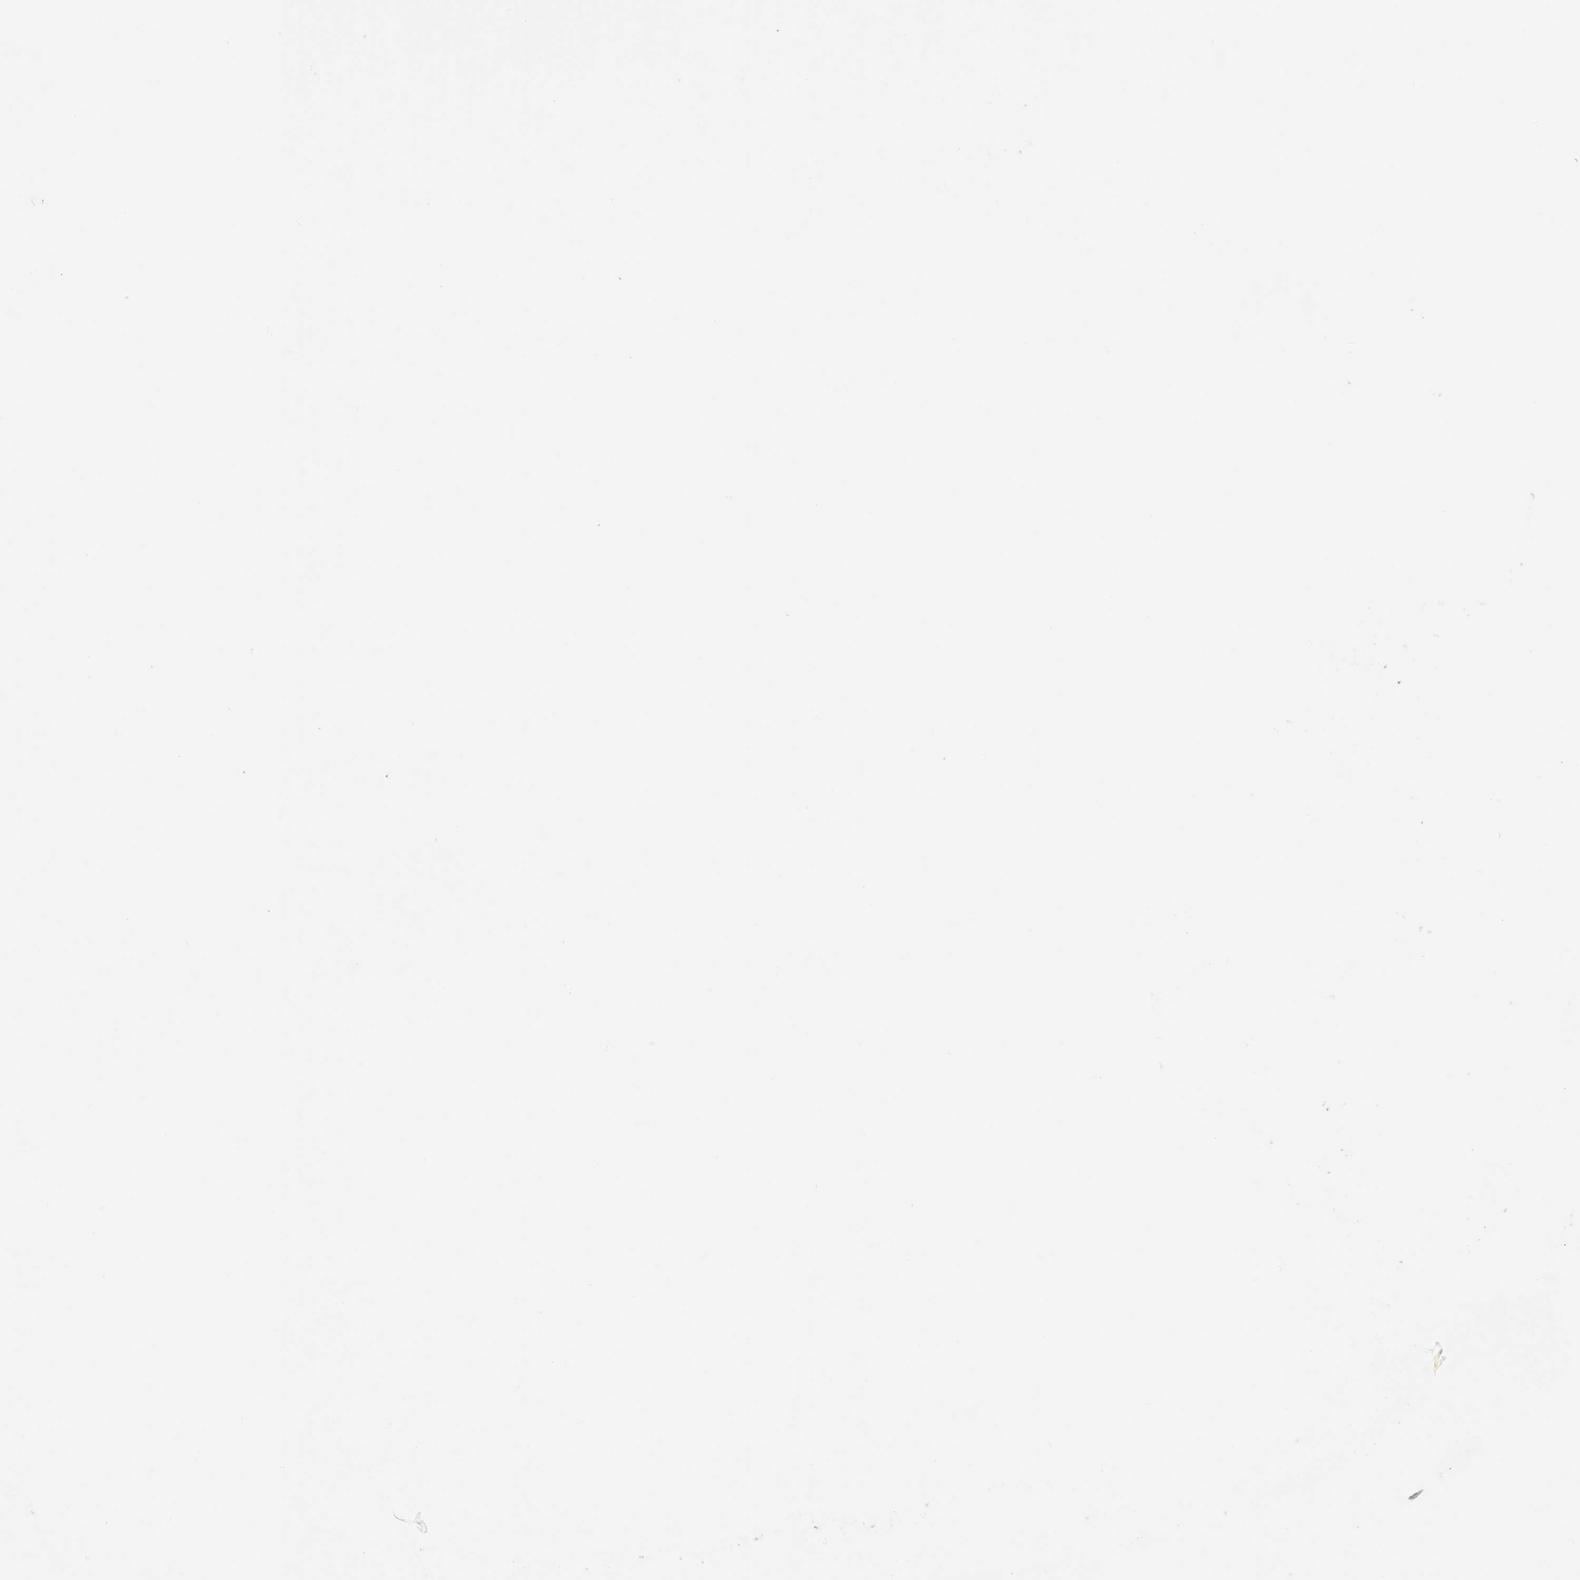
{"staining": {"intensity": "moderate", "quantity": "25%-75%", "location": "nuclear"}, "tissue": "small intestine", "cell_type": "Glandular cells", "image_type": "normal", "snomed": [{"axis": "morphology", "description": "Normal tissue, NOS"}, {"axis": "topography", "description": "Small intestine"}], "caption": "IHC of normal human small intestine demonstrates medium levels of moderate nuclear staining in approximately 25%-75% of glandular cells.", "gene": "PPARG", "patient": {"sex": "male", "age": 41}}